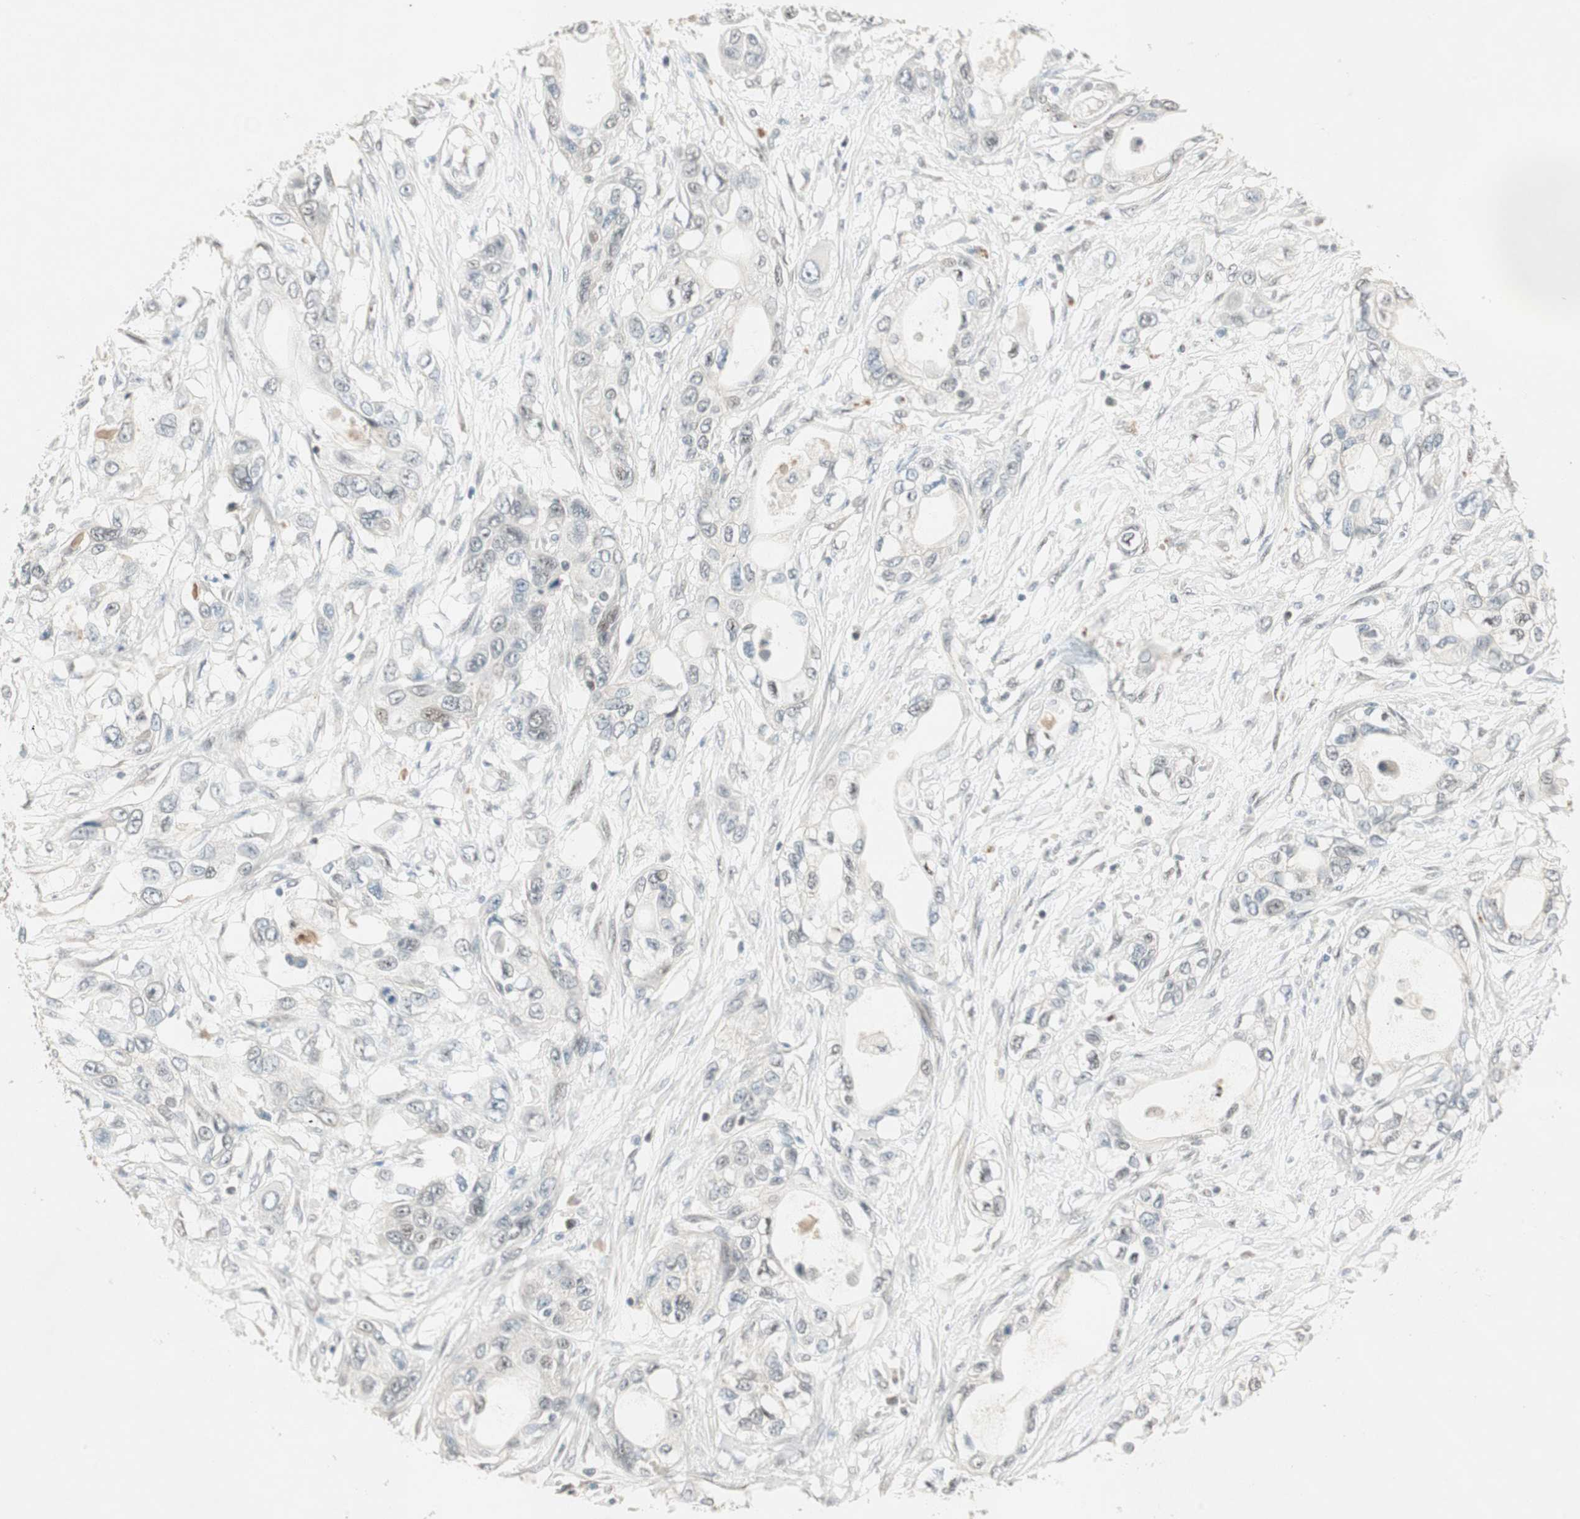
{"staining": {"intensity": "negative", "quantity": "none", "location": "none"}, "tissue": "pancreatic cancer", "cell_type": "Tumor cells", "image_type": "cancer", "snomed": [{"axis": "morphology", "description": "Adenocarcinoma, NOS"}, {"axis": "topography", "description": "Pancreas"}], "caption": "A high-resolution histopathology image shows immunohistochemistry (IHC) staining of pancreatic cancer (adenocarcinoma), which exhibits no significant positivity in tumor cells.", "gene": "ACSL5", "patient": {"sex": "female", "age": 70}}